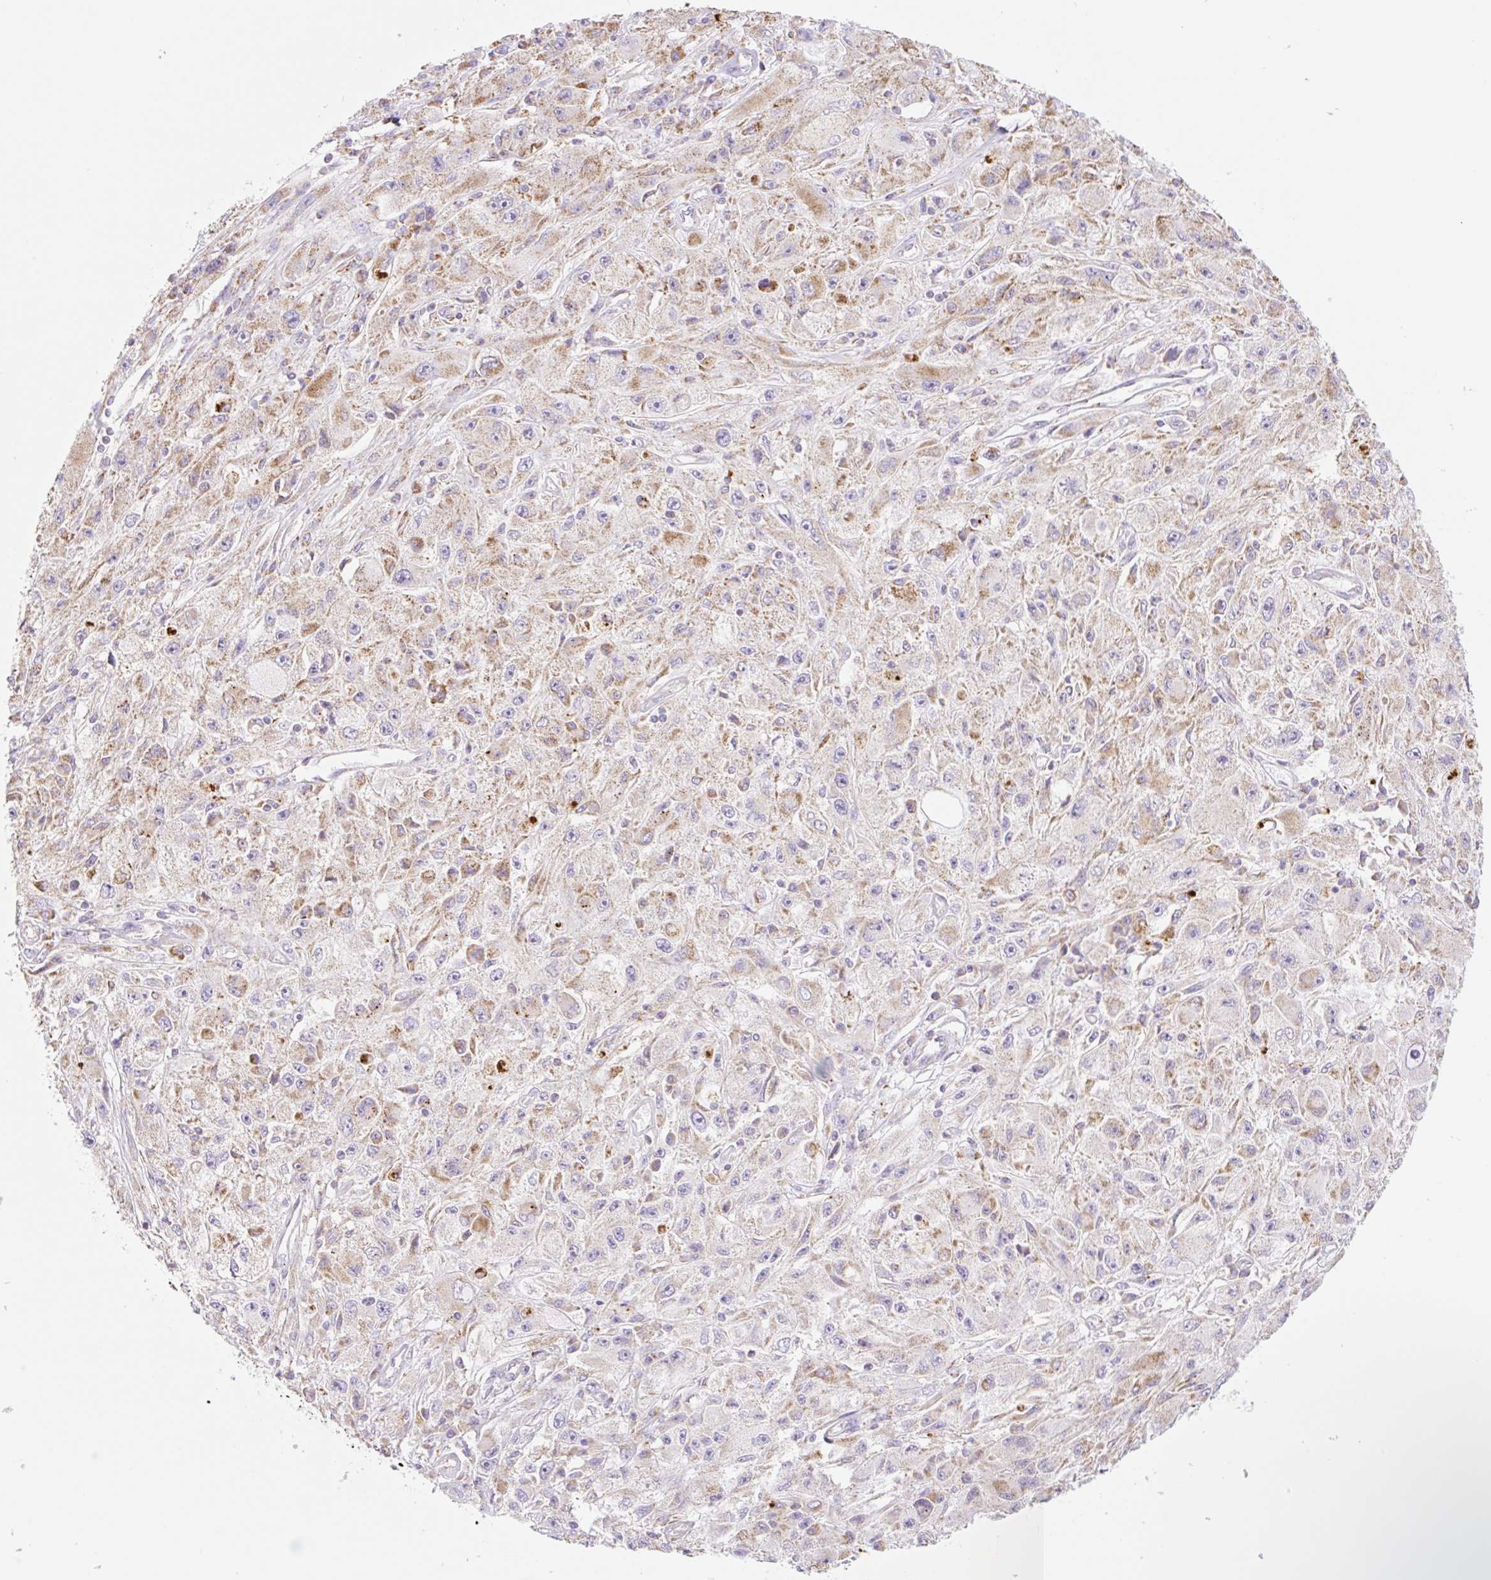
{"staining": {"intensity": "weak", "quantity": ">75%", "location": "cytoplasmic/membranous"}, "tissue": "melanoma", "cell_type": "Tumor cells", "image_type": "cancer", "snomed": [{"axis": "morphology", "description": "Malignant melanoma, Metastatic site"}, {"axis": "topography", "description": "Skin"}], "caption": "Immunohistochemical staining of human melanoma shows weak cytoplasmic/membranous protein positivity in approximately >75% of tumor cells.", "gene": "CLEC3A", "patient": {"sex": "male", "age": 53}}